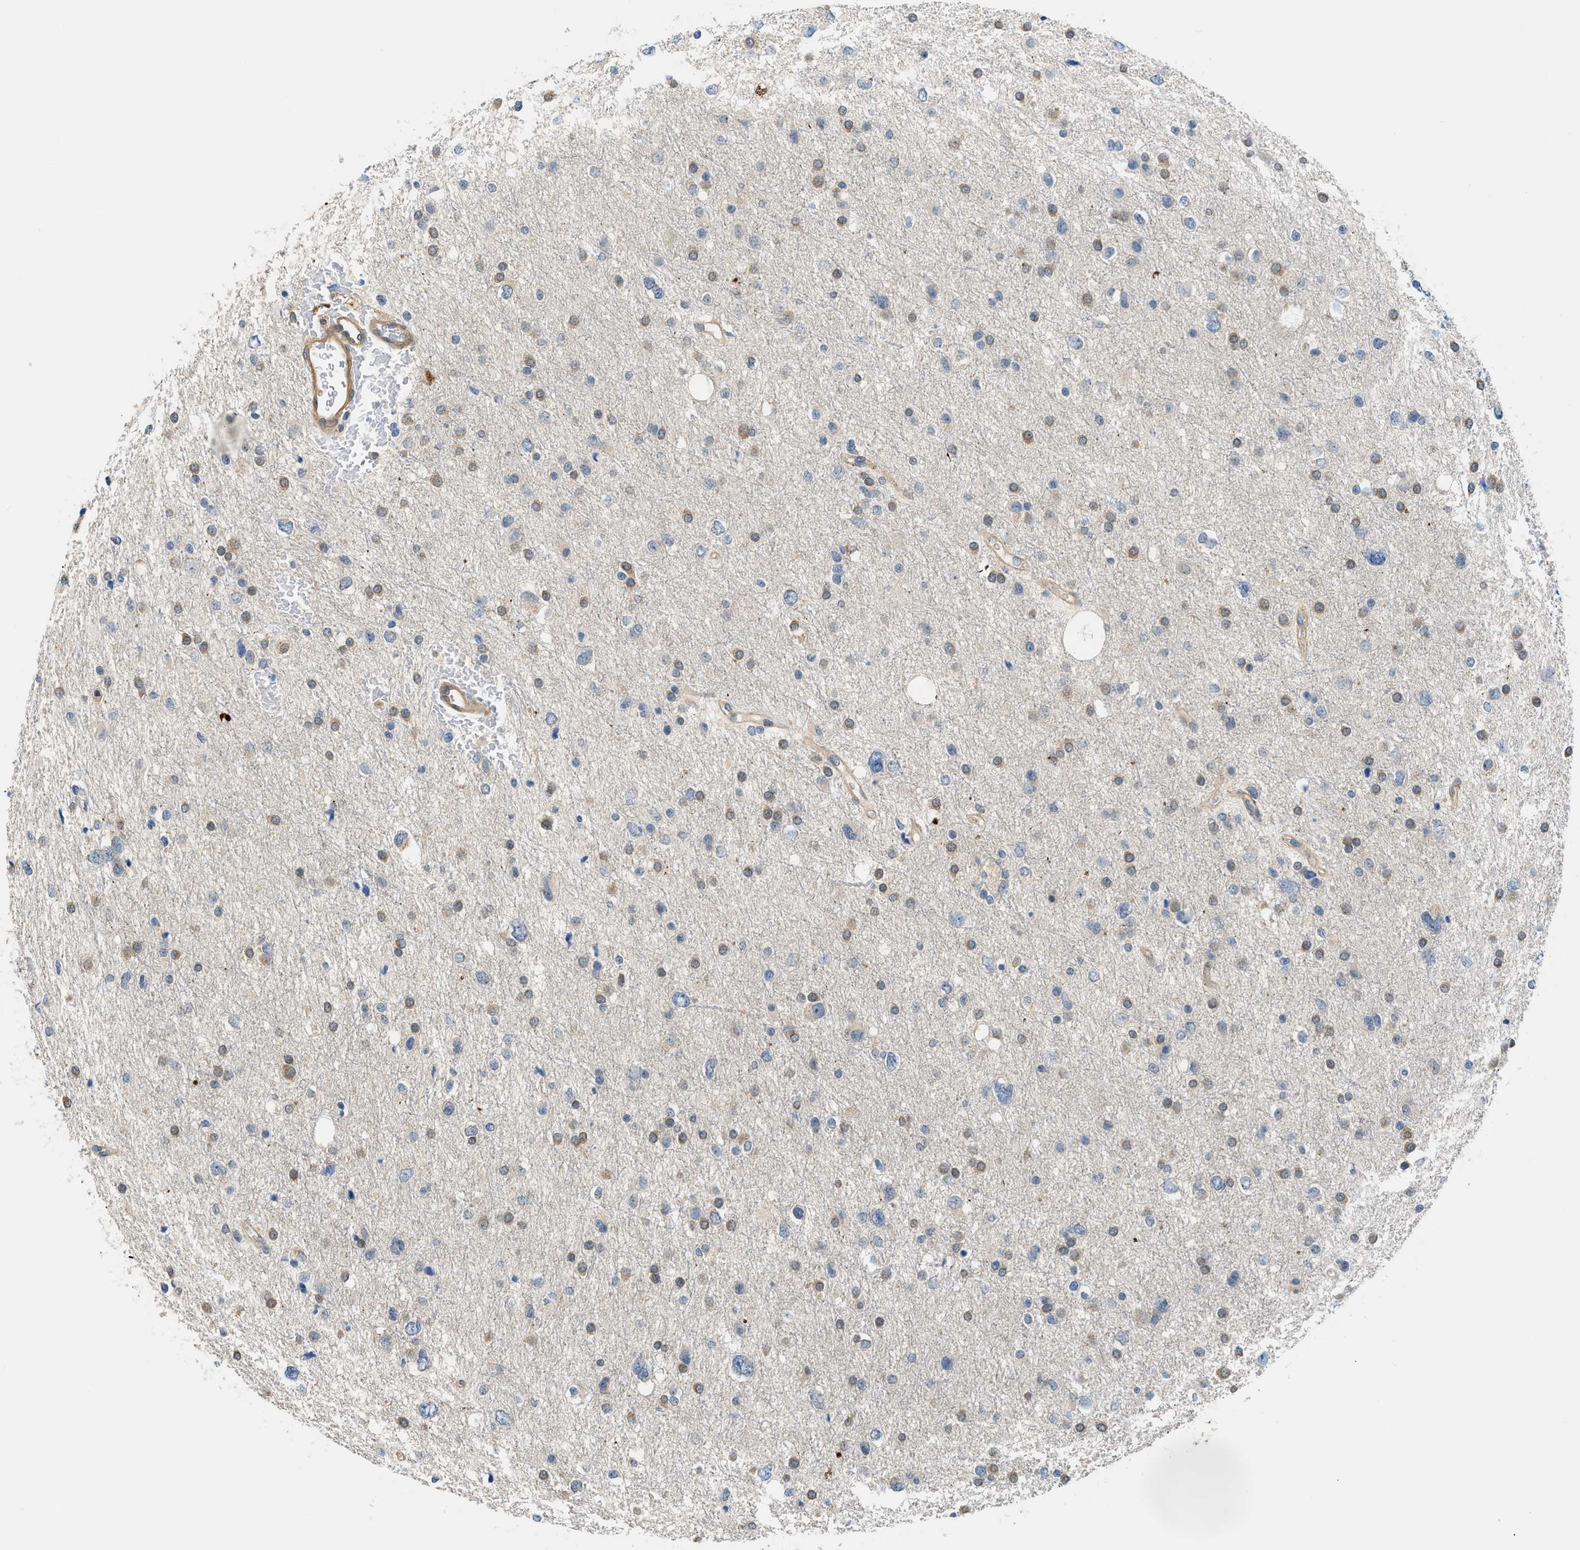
{"staining": {"intensity": "weak", "quantity": "25%-75%", "location": "cytoplasmic/membranous"}, "tissue": "glioma", "cell_type": "Tumor cells", "image_type": "cancer", "snomed": [{"axis": "morphology", "description": "Glioma, malignant, Low grade"}, {"axis": "topography", "description": "Brain"}], "caption": "Human malignant glioma (low-grade) stained with a protein marker reveals weak staining in tumor cells.", "gene": "CBLB", "patient": {"sex": "female", "age": 37}}